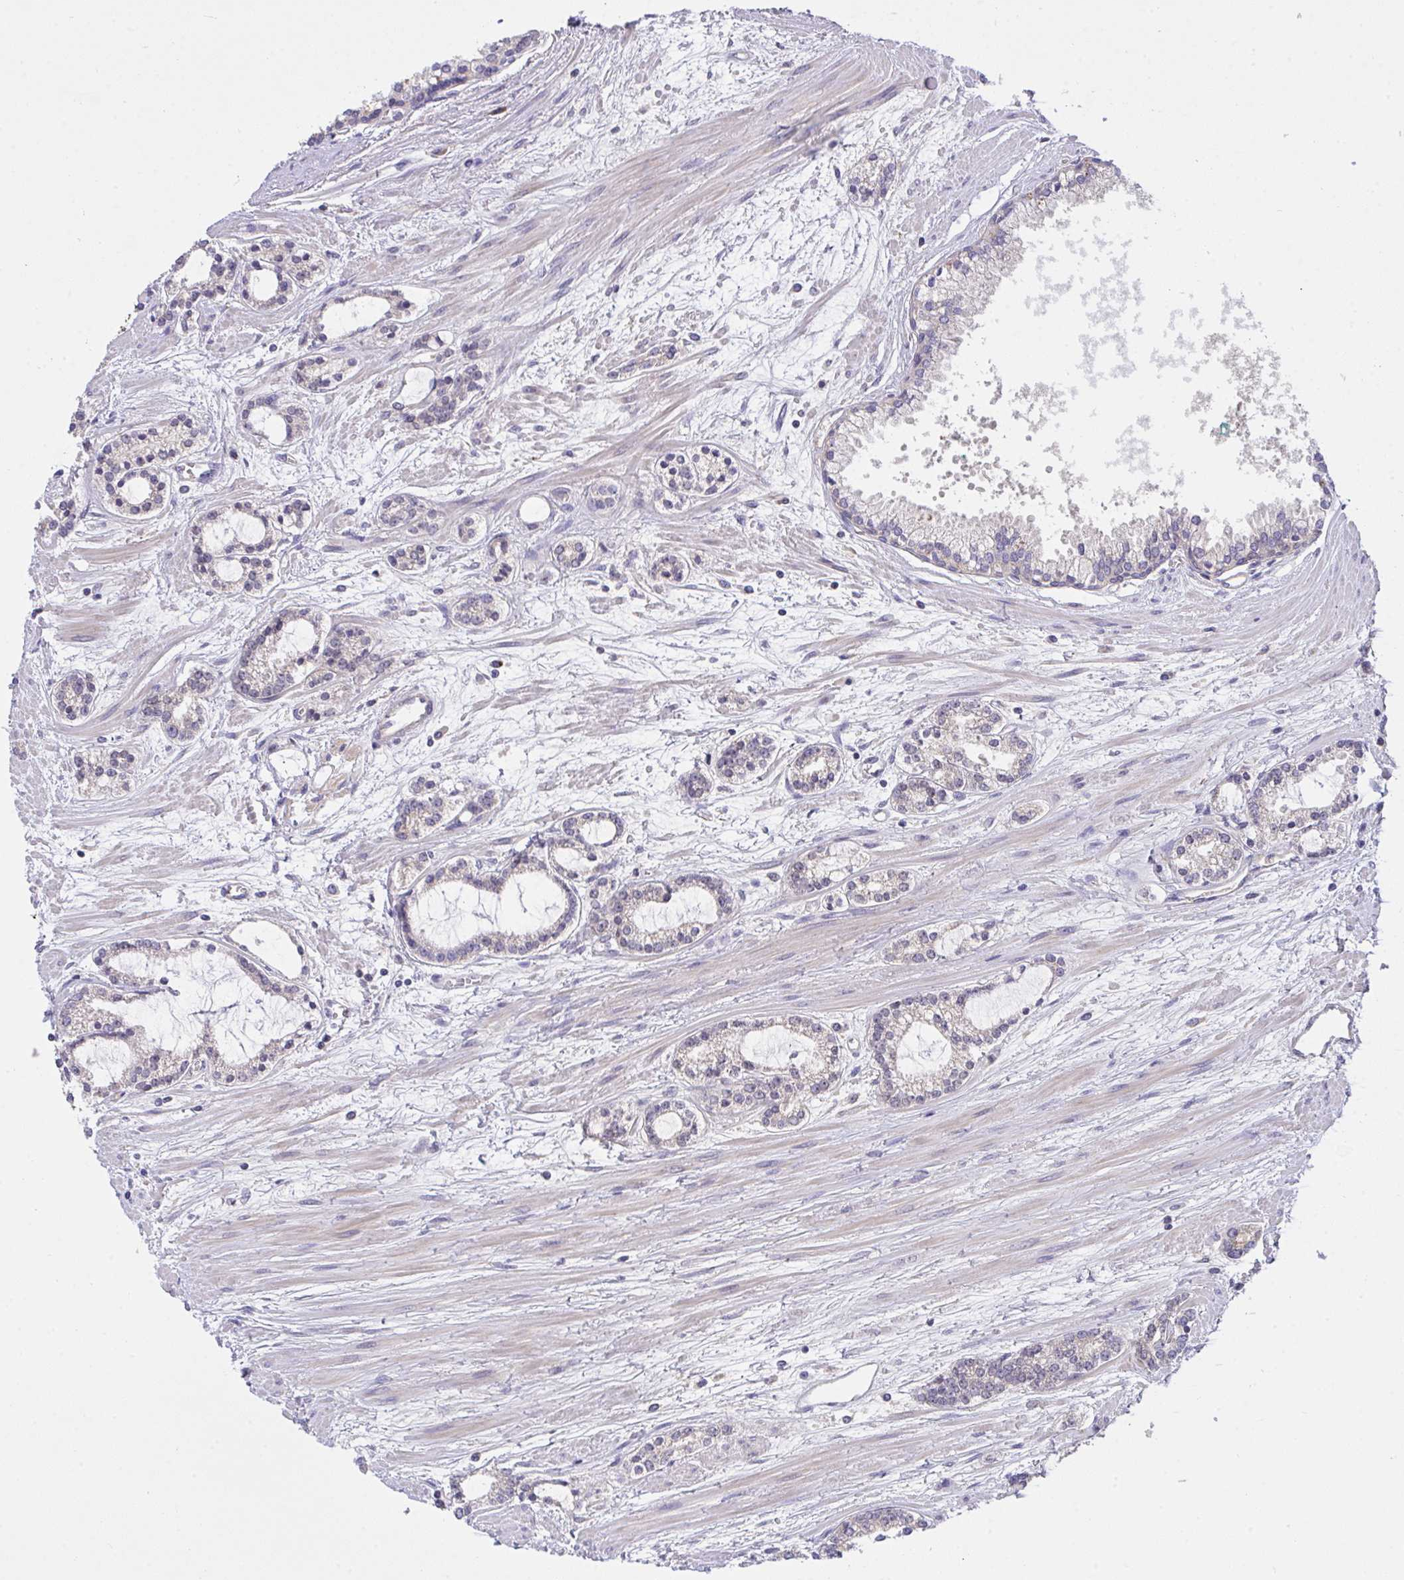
{"staining": {"intensity": "negative", "quantity": "none", "location": "none"}, "tissue": "prostate cancer", "cell_type": "Tumor cells", "image_type": "cancer", "snomed": [{"axis": "morphology", "description": "Adenocarcinoma, Medium grade"}, {"axis": "topography", "description": "Prostate"}], "caption": "The micrograph reveals no significant expression in tumor cells of prostate cancer.", "gene": "ZNF581", "patient": {"sex": "male", "age": 57}}